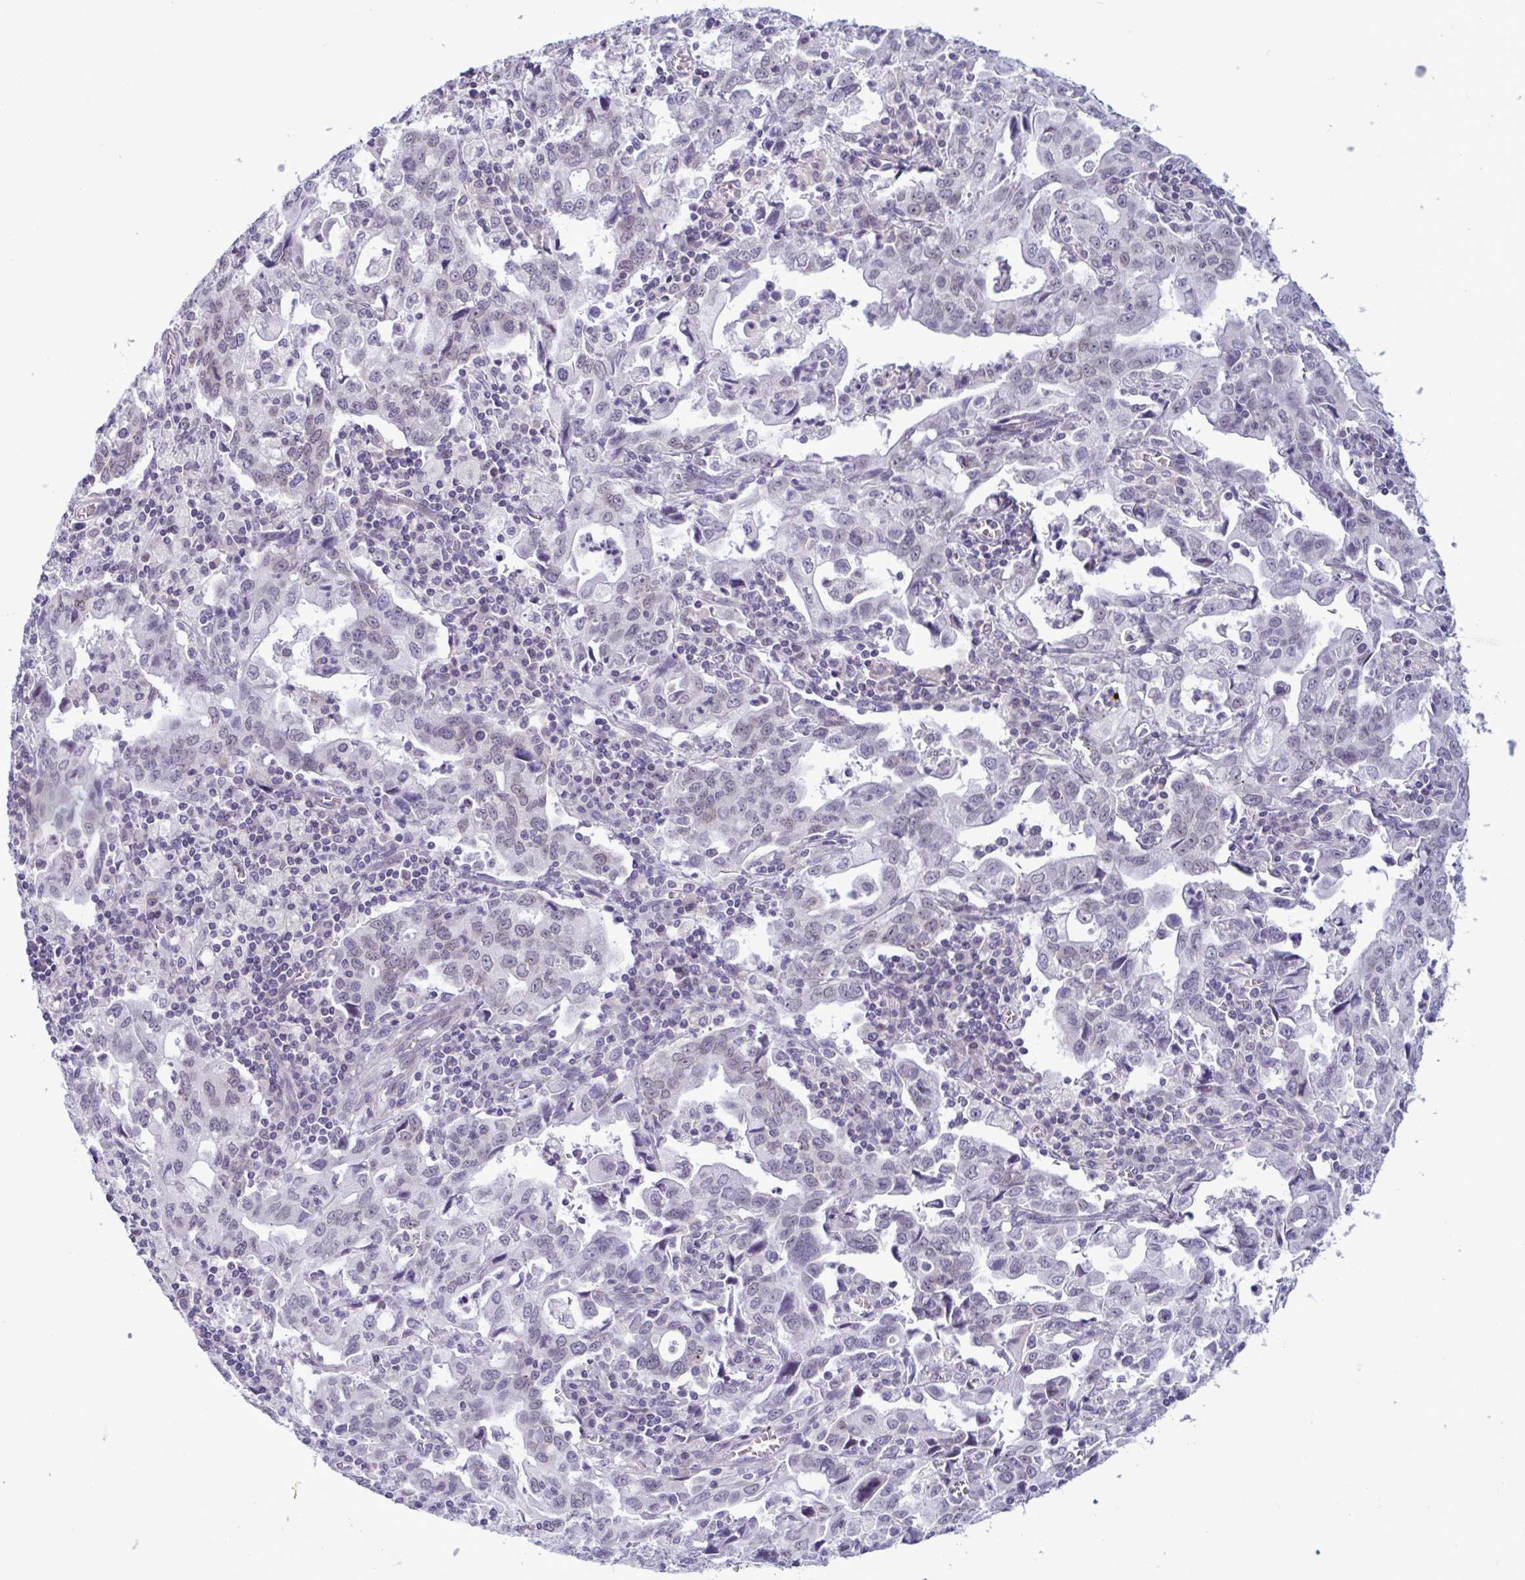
{"staining": {"intensity": "weak", "quantity": "<25%", "location": "nuclear"}, "tissue": "stomach cancer", "cell_type": "Tumor cells", "image_type": "cancer", "snomed": [{"axis": "morphology", "description": "Adenocarcinoma, NOS"}, {"axis": "topography", "description": "Stomach, upper"}], "caption": "Tumor cells show no significant protein expression in stomach adenocarcinoma.", "gene": "DOCK11", "patient": {"sex": "male", "age": 85}}